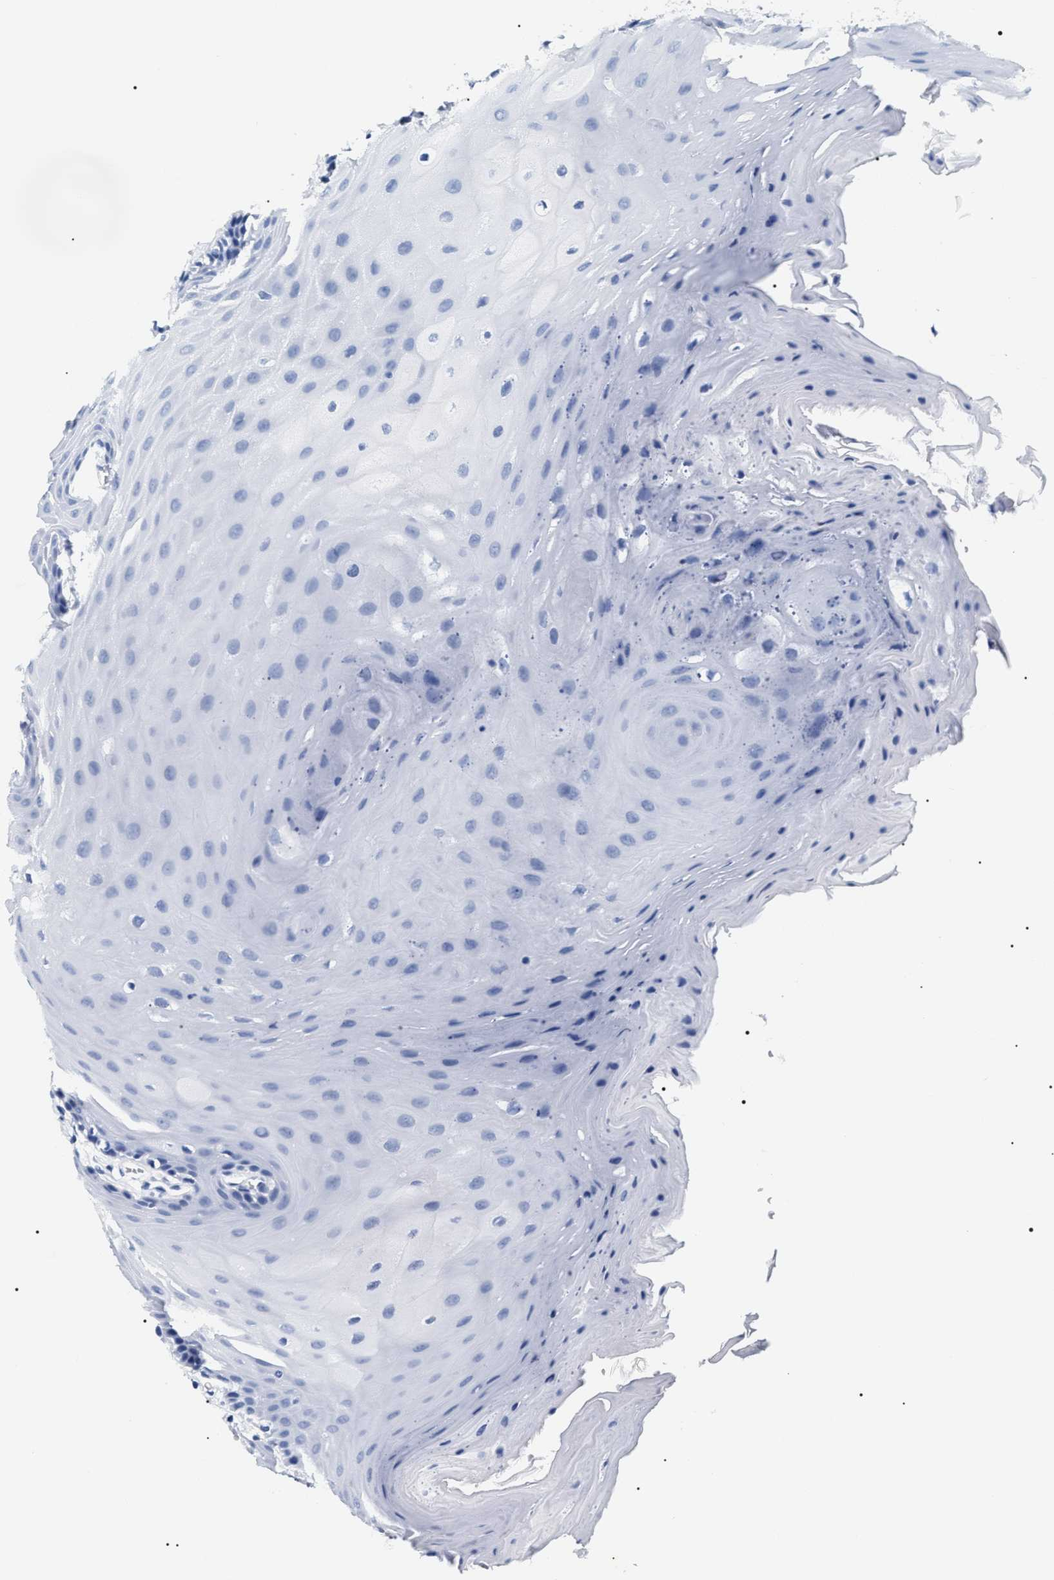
{"staining": {"intensity": "negative", "quantity": "none", "location": "none"}, "tissue": "oral mucosa", "cell_type": "Squamous epithelial cells", "image_type": "normal", "snomed": [{"axis": "morphology", "description": "Normal tissue, NOS"}, {"axis": "morphology", "description": "Squamous cell carcinoma, NOS"}, {"axis": "topography", "description": "Oral tissue"}, {"axis": "topography", "description": "Head-Neck"}], "caption": "Protein analysis of unremarkable oral mucosa reveals no significant positivity in squamous epithelial cells. (DAB immunohistochemistry with hematoxylin counter stain).", "gene": "ADH4", "patient": {"sex": "male", "age": 71}}